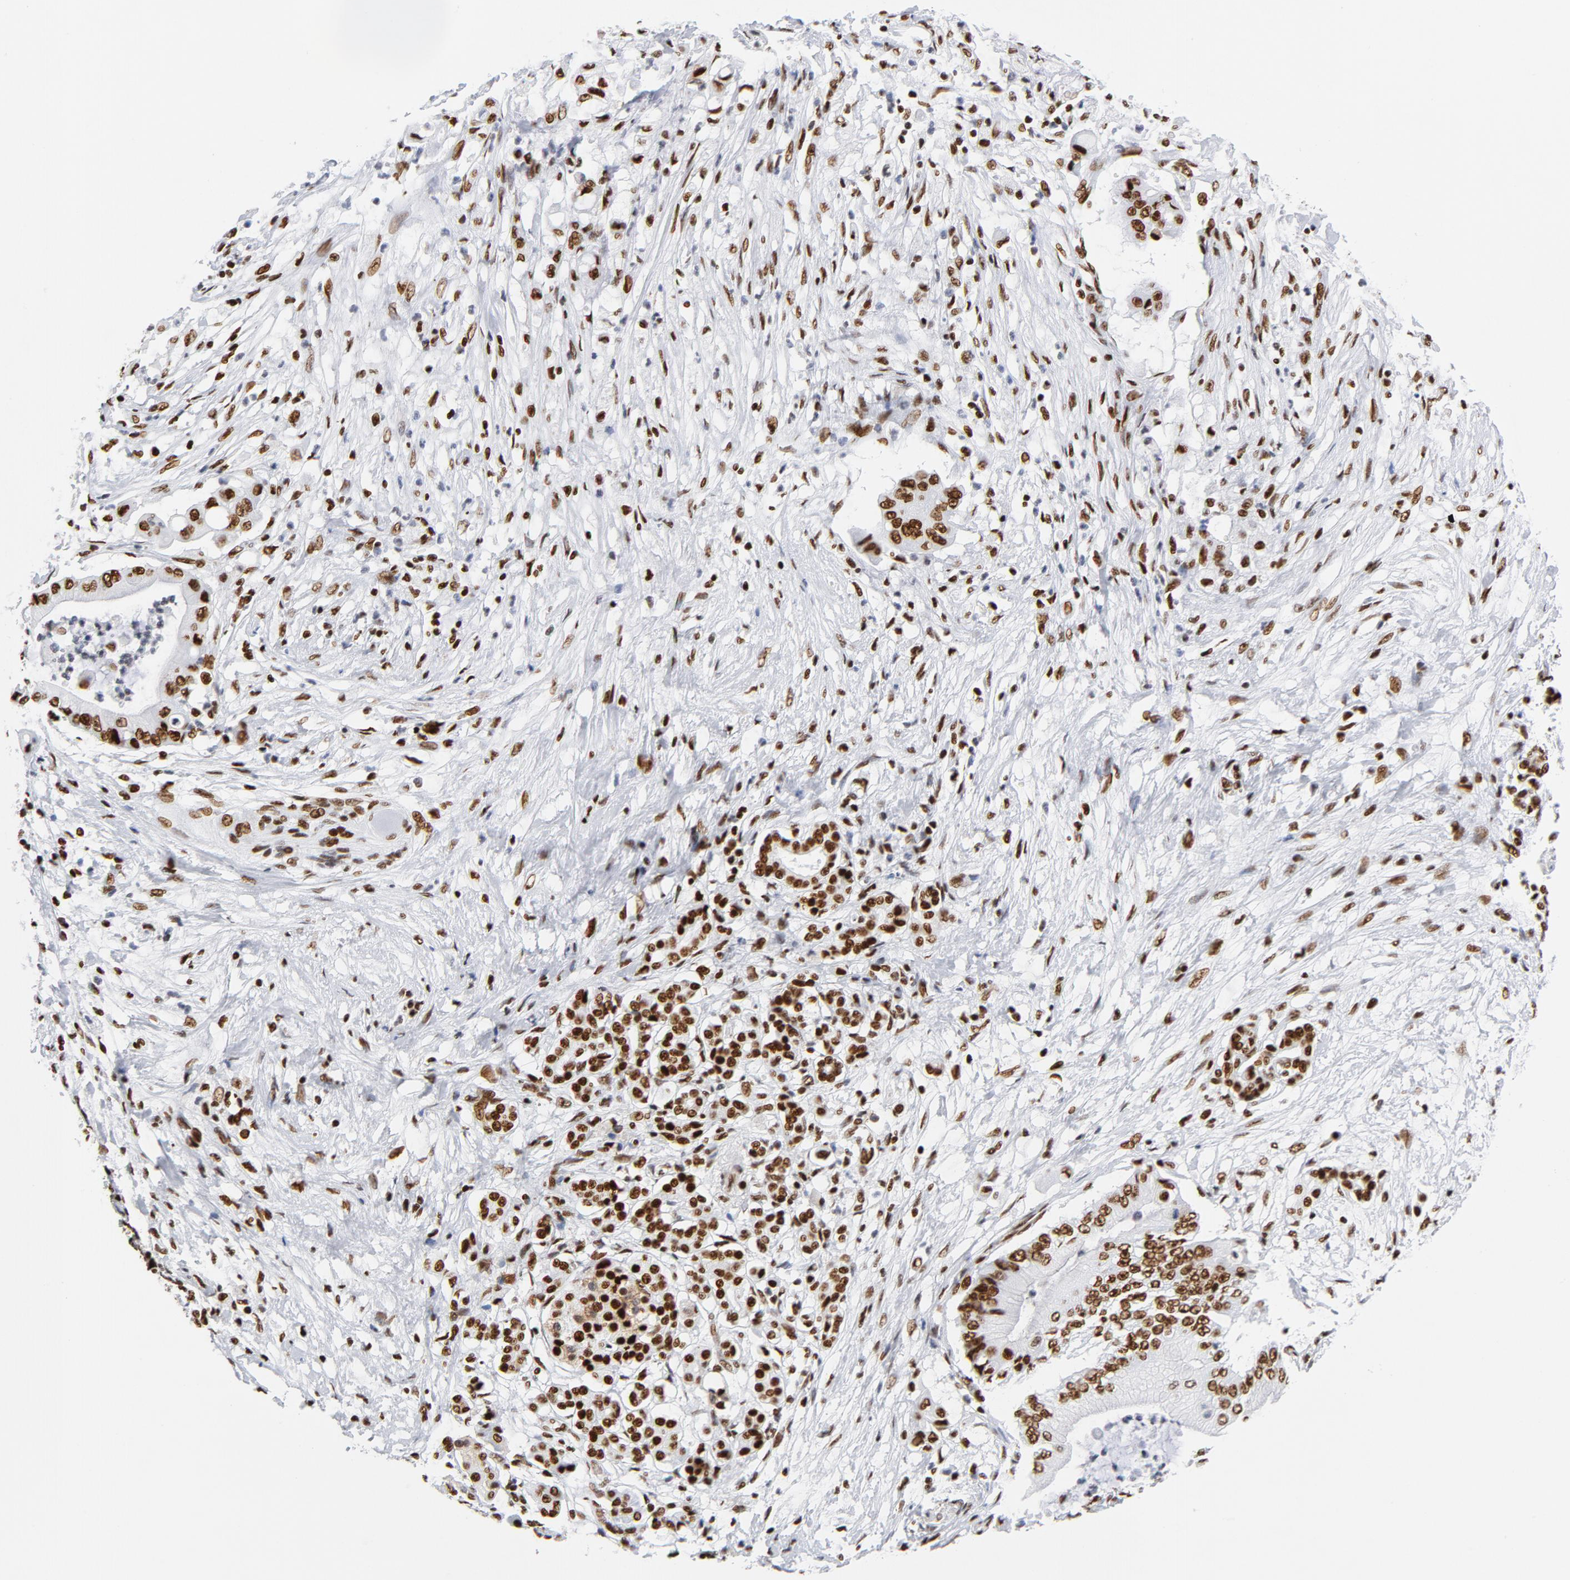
{"staining": {"intensity": "strong", "quantity": ">75%", "location": "nuclear"}, "tissue": "pancreatic cancer", "cell_type": "Tumor cells", "image_type": "cancer", "snomed": [{"axis": "morphology", "description": "Adenocarcinoma, NOS"}, {"axis": "topography", "description": "Pancreas"}], "caption": "Adenocarcinoma (pancreatic) stained for a protein (brown) demonstrates strong nuclear positive expression in about >75% of tumor cells.", "gene": "XRCC5", "patient": {"sex": "male", "age": 62}}